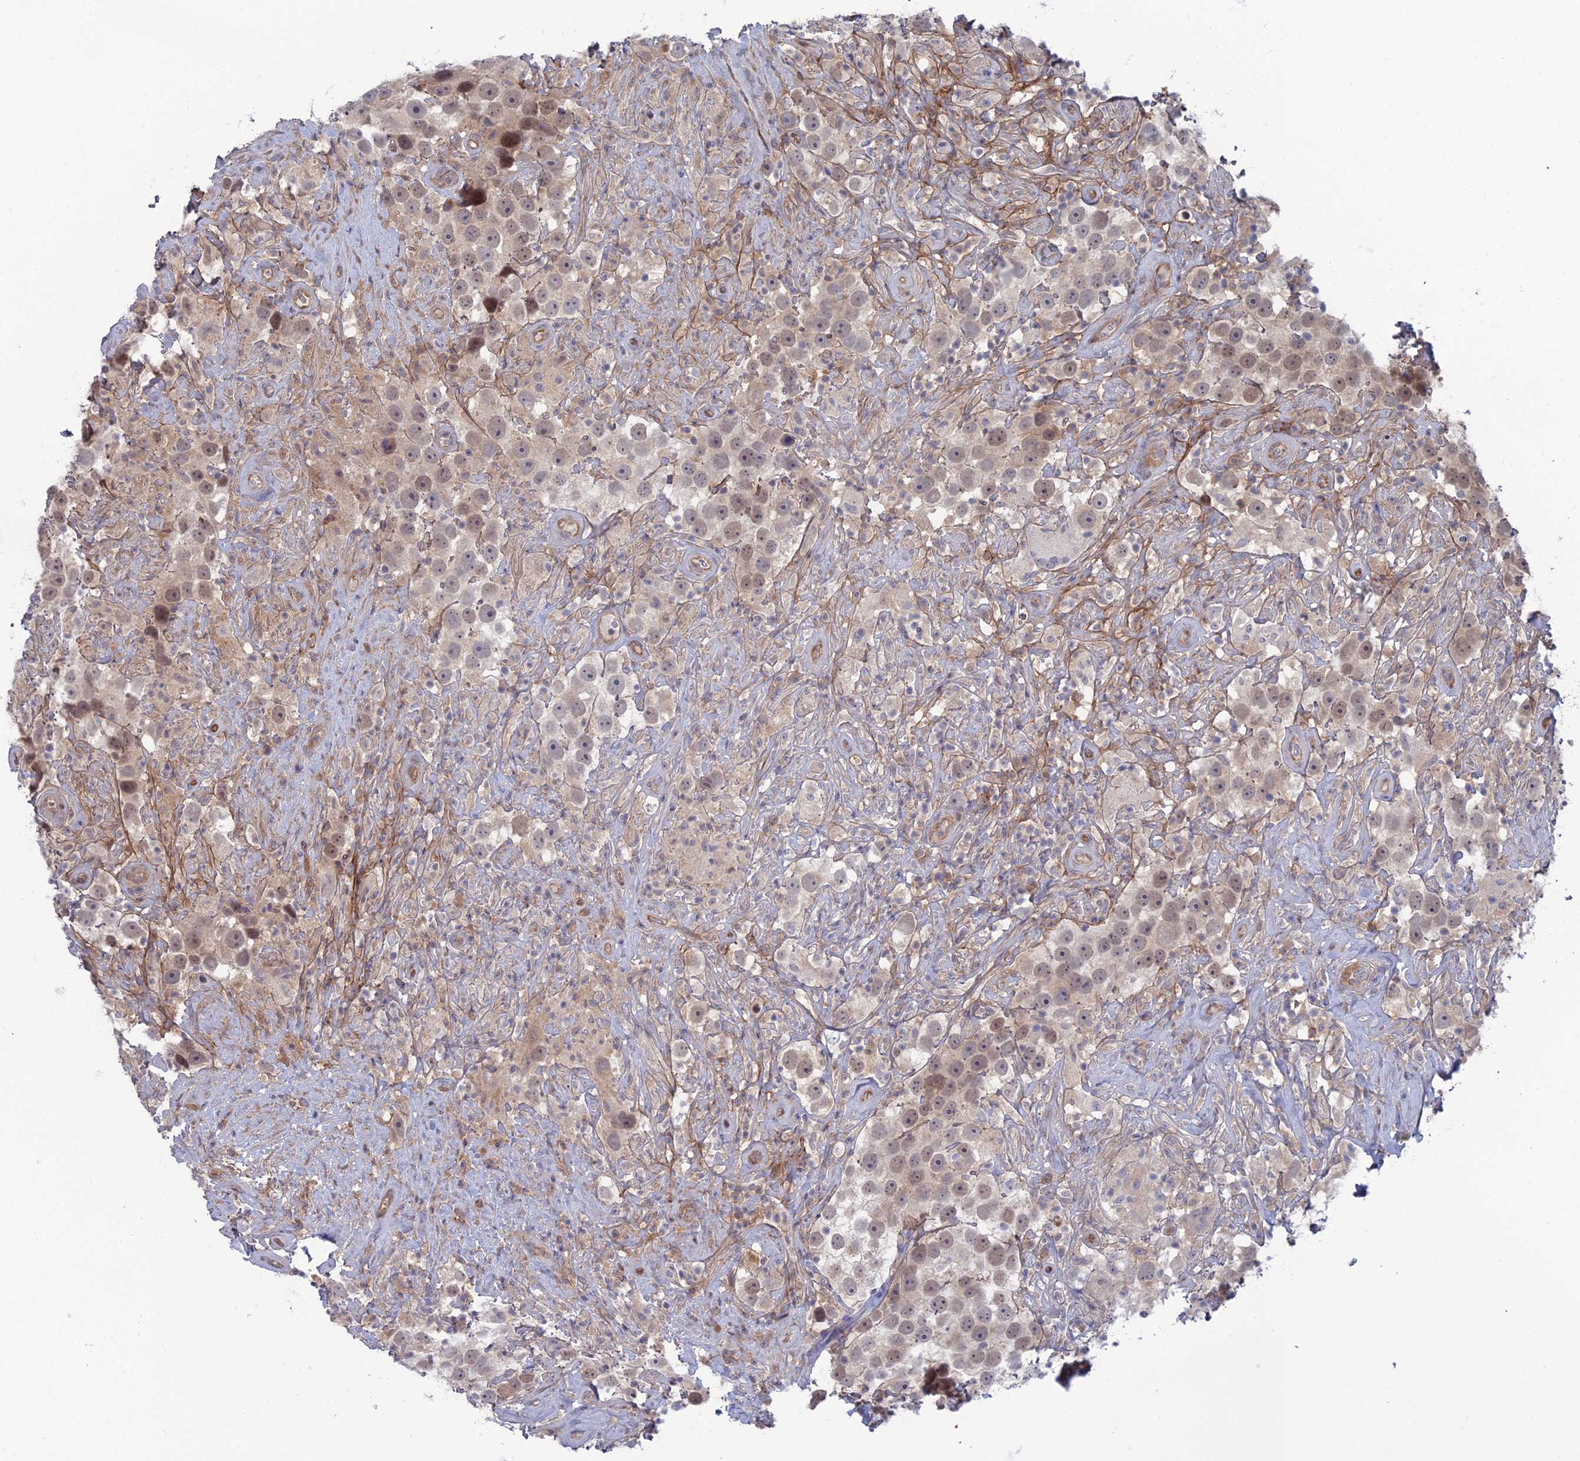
{"staining": {"intensity": "moderate", "quantity": "<25%", "location": "nuclear"}, "tissue": "testis cancer", "cell_type": "Tumor cells", "image_type": "cancer", "snomed": [{"axis": "morphology", "description": "Seminoma, NOS"}, {"axis": "topography", "description": "Testis"}], "caption": "Immunohistochemical staining of testis cancer (seminoma) shows moderate nuclear protein staining in approximately <25% of tumor cells.", "gene": "ABHD1", "patient": {"sex": "male", "age": 49}}